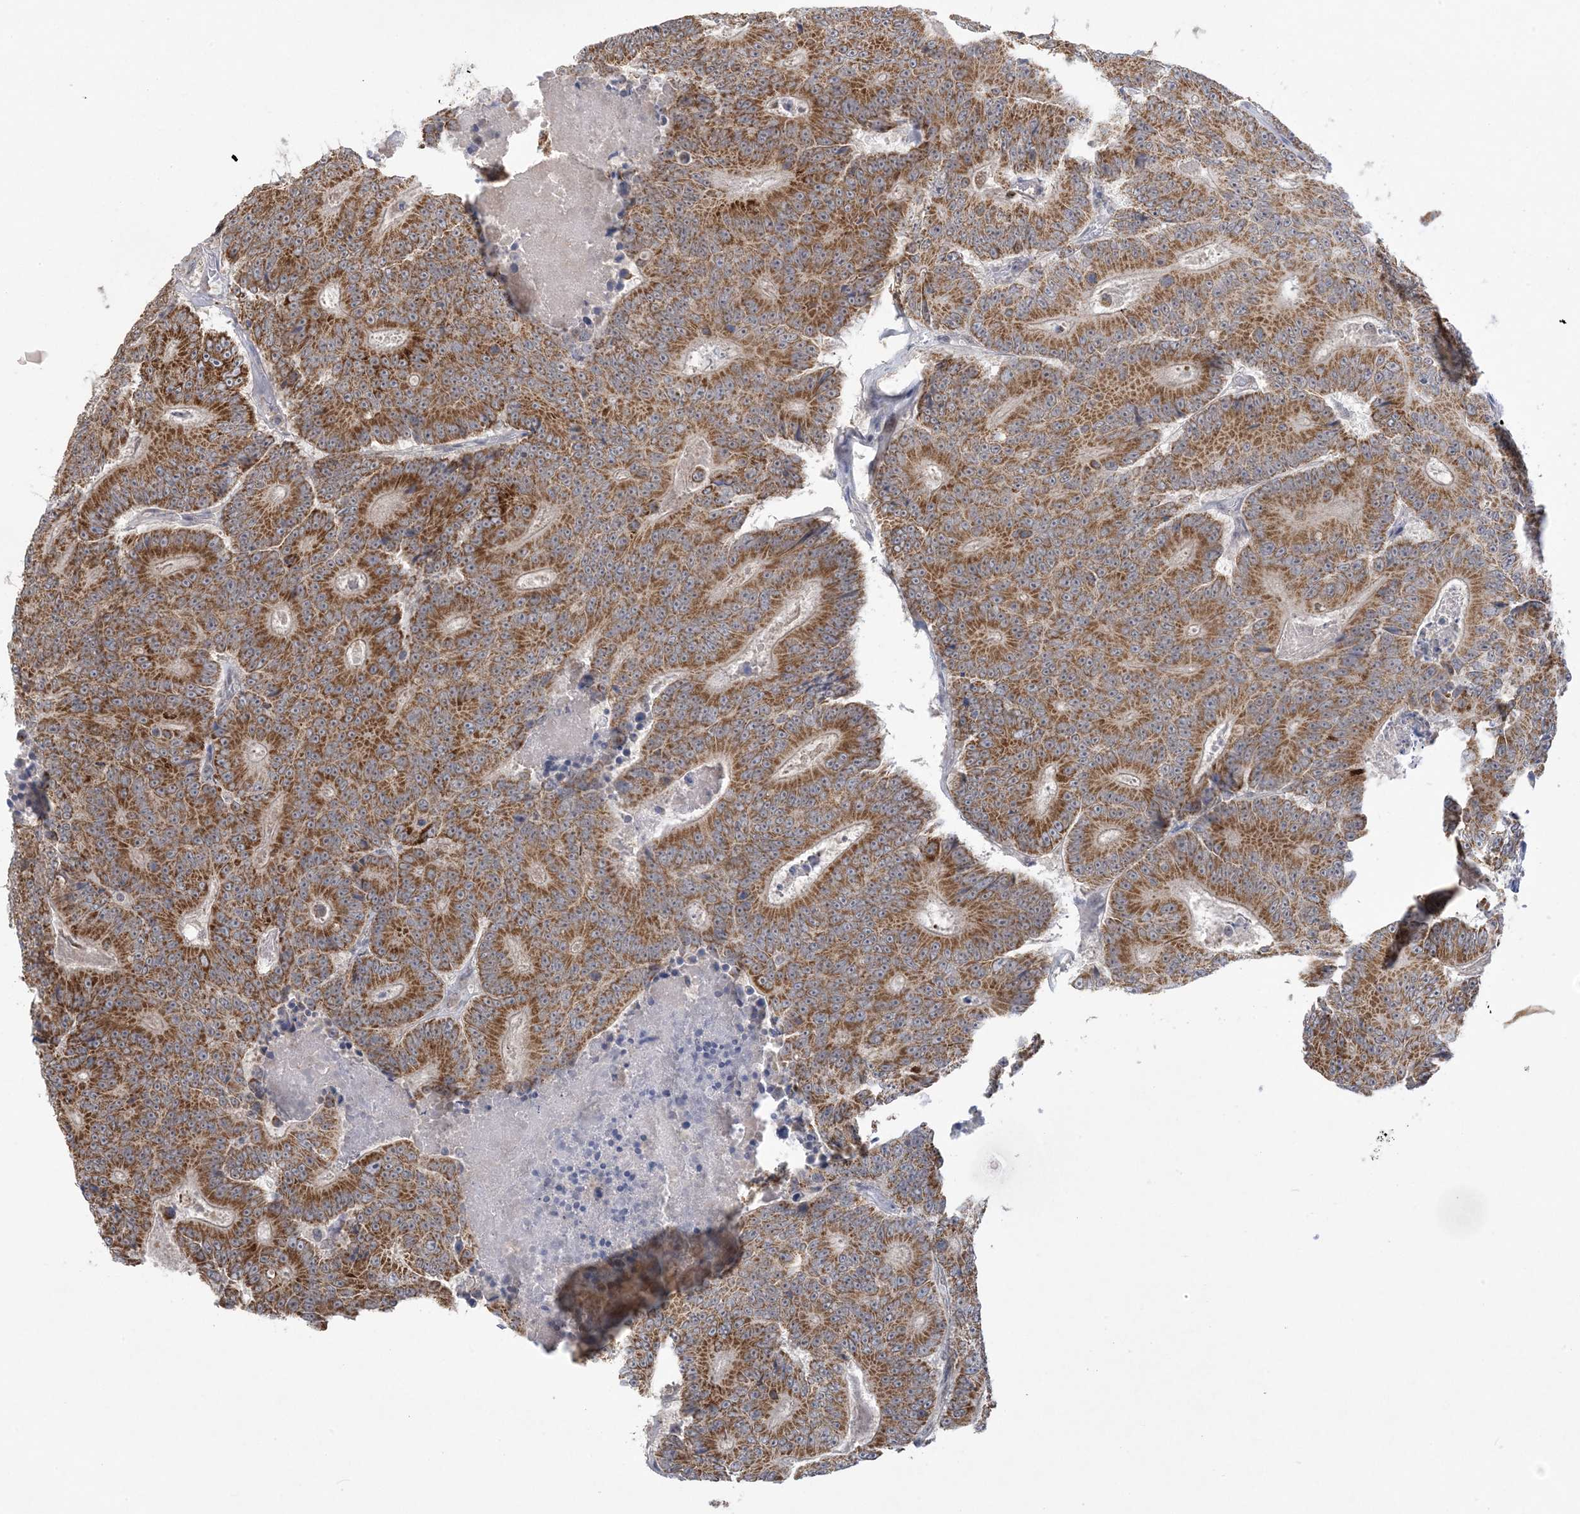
{"staining": {"intensity": "moderate", "quantity": ">75%", "location": "cytoplasmic/membranous"}, "tissue": "colorectal cancer", "cell_type": "Tumor cells", "image_type": "cancer", "snomed": [{"axis": "morphology", "description": "Adenocarcinoma, NOS"}, {"axis": "topography", "description": "Colon"}], "caption": "This micrograph displays IHC staining of colorectal cancer (adenocarcinoma), with medium moderate cytoplasmic/membranous expression in approximately >75% of tumor cells.", "gene": "TRMT10C", "patient": {"sex": "male", "age": 83}}